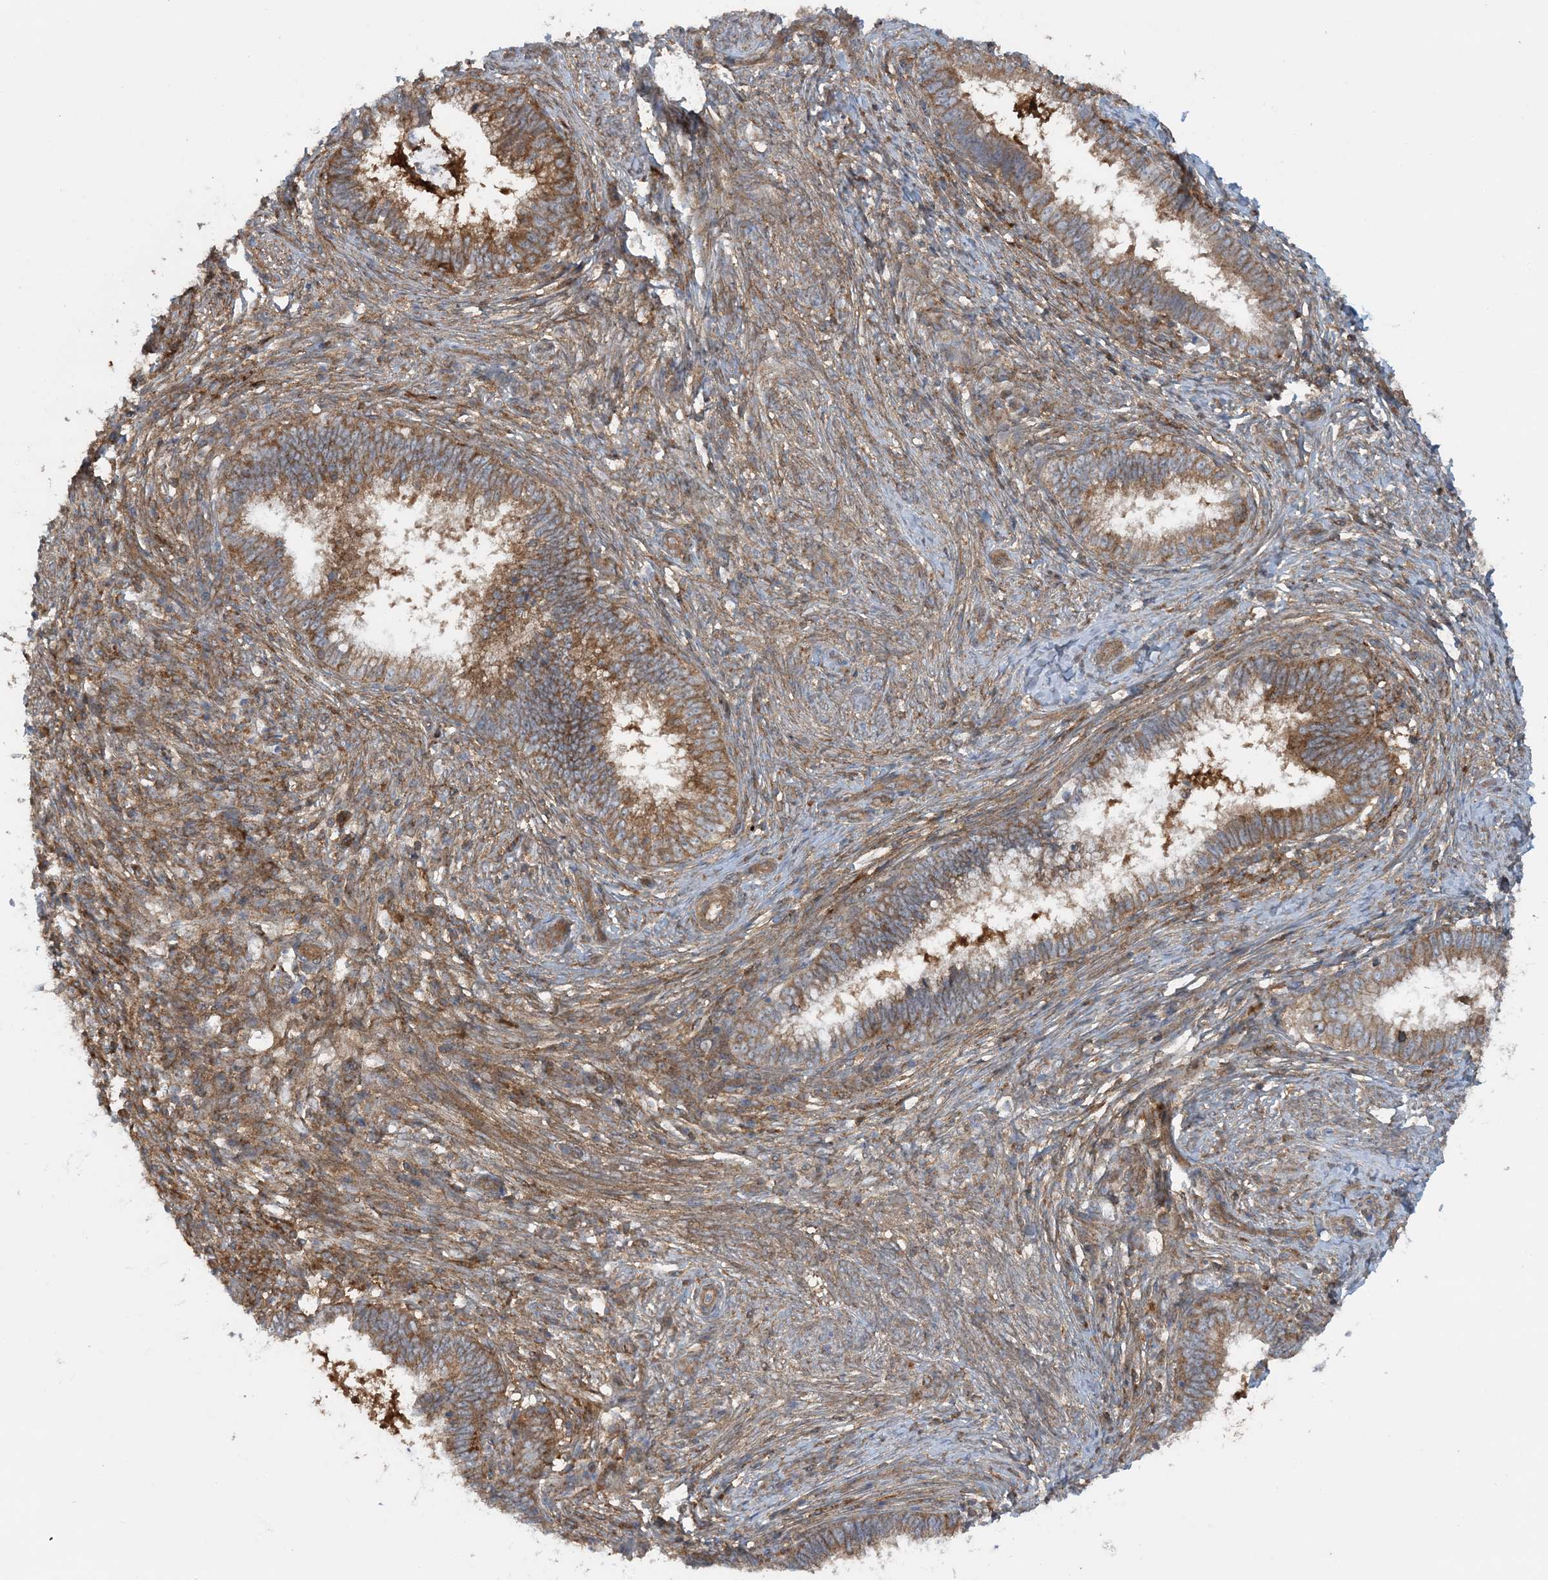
{"staining": {"intensity": "moderate", "quantity": ">75%", "location": "cytoplasmic/membranous"}, "tissue": "cervical cancer", "cell_type": "Tumor cells", "image_type": "cancer", "snomed": [{"axis": "morphology", "description": "Adenocarcinoma, NOS"}, {"axis": "topography", "description": "Cervix"}], "caption": "Protein expression analysis of cervical adenocarcinoma displays moderate cytoplasmic/membranous positivity in approximately >75% of tumor cells.", "gene": "STAM2", "patient": {"sex": "female", "age": 36}}